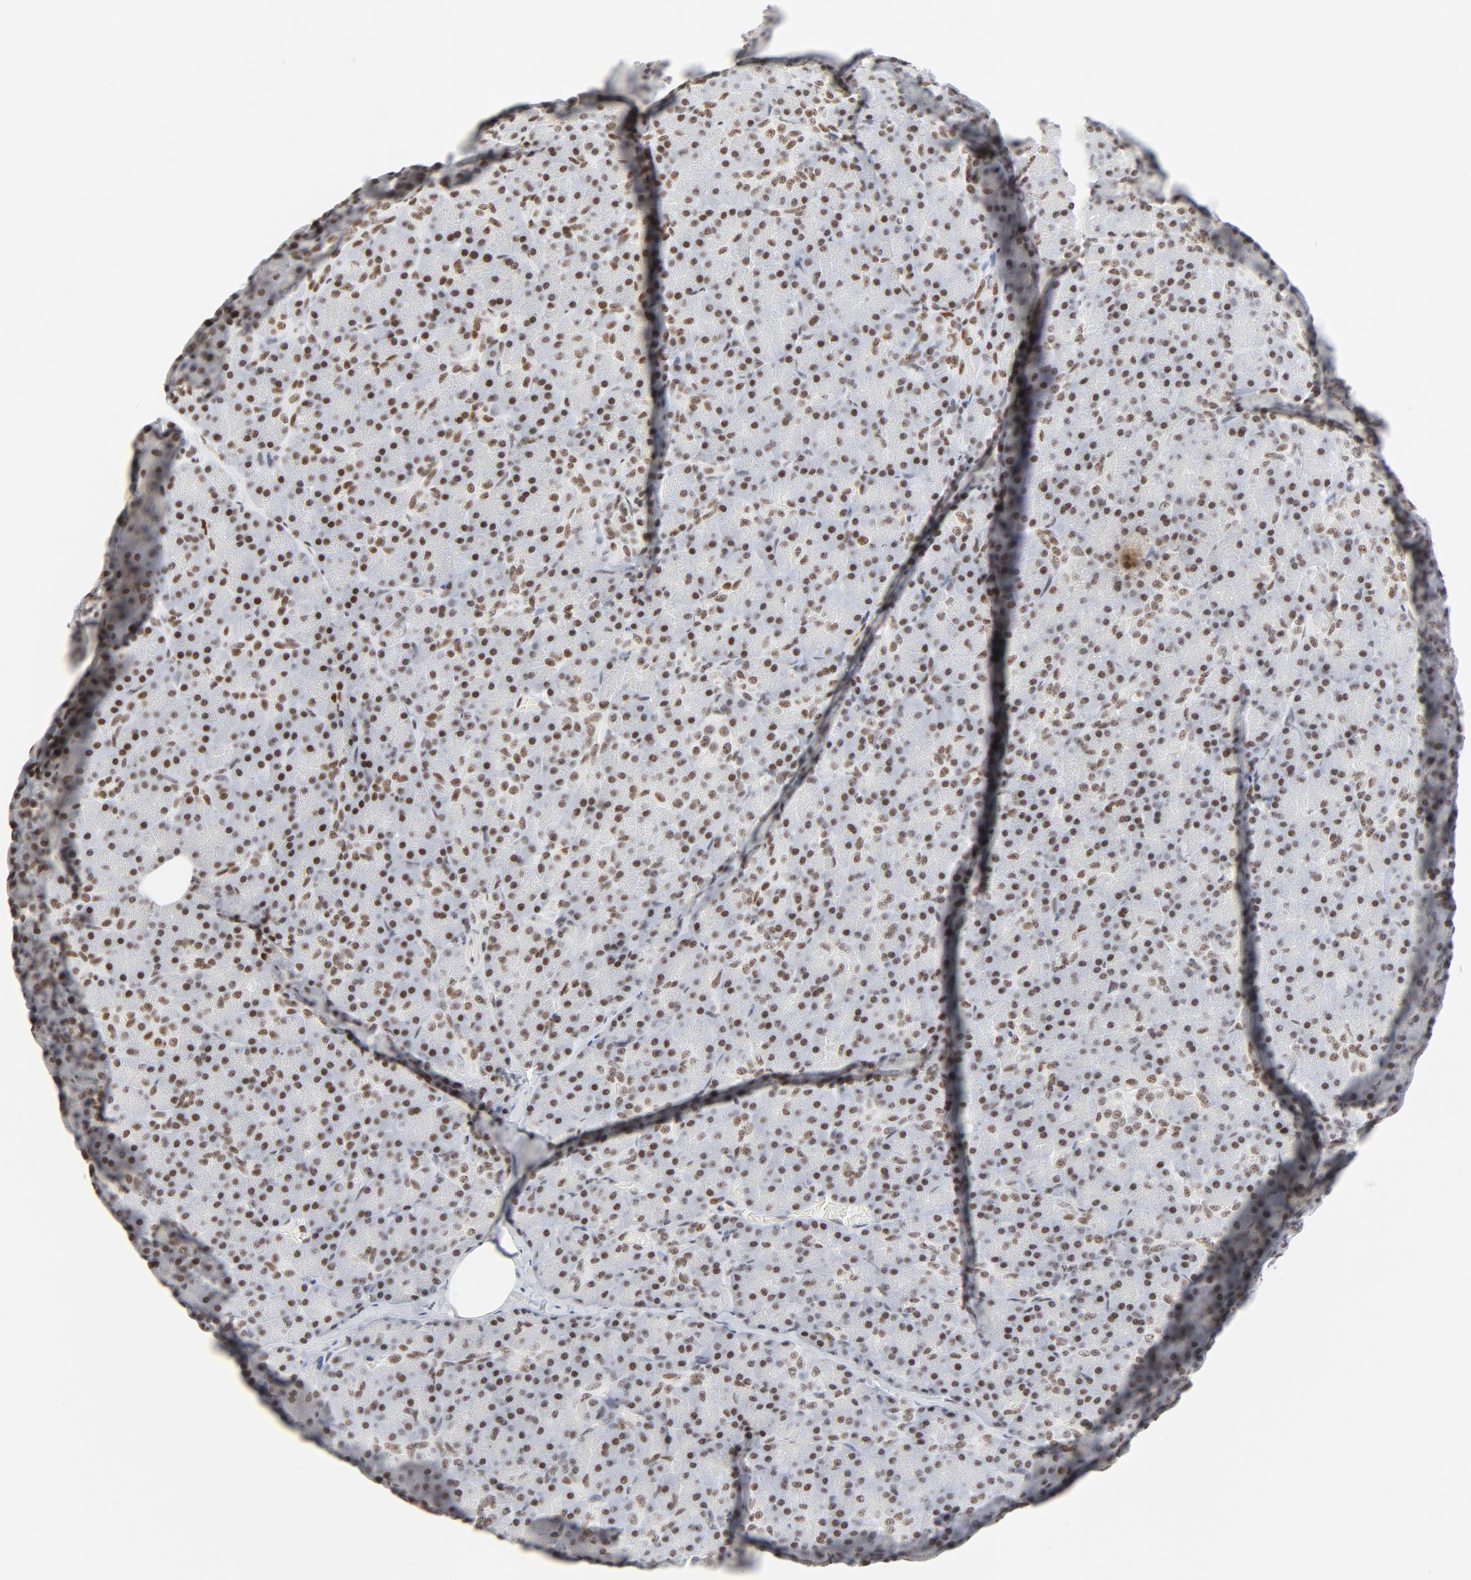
{"staining": {"intensity": "moderate", "quantity": ">75%", "location": "nuclear"}, "tissue": "pancreas", "cell_type": "Exocrine glandular cells", "image_type": "normal", "snomed": [{"axis": "morphology", "description": "Normal tissue, NOS"}, {"axis": "topography", "description": "Pancreas"}], "caption": "High-power microscopy captured an immunohistochemistry micrograph of benign pancreas, revealing moderate nuclear positivity in approximately >75% of exocrine glandular cells. (DAB = brown stain, brightfield microscopy at high magnification).", "gene": "GTF2H1", "patient": {"sex": "female", "age": 43}}